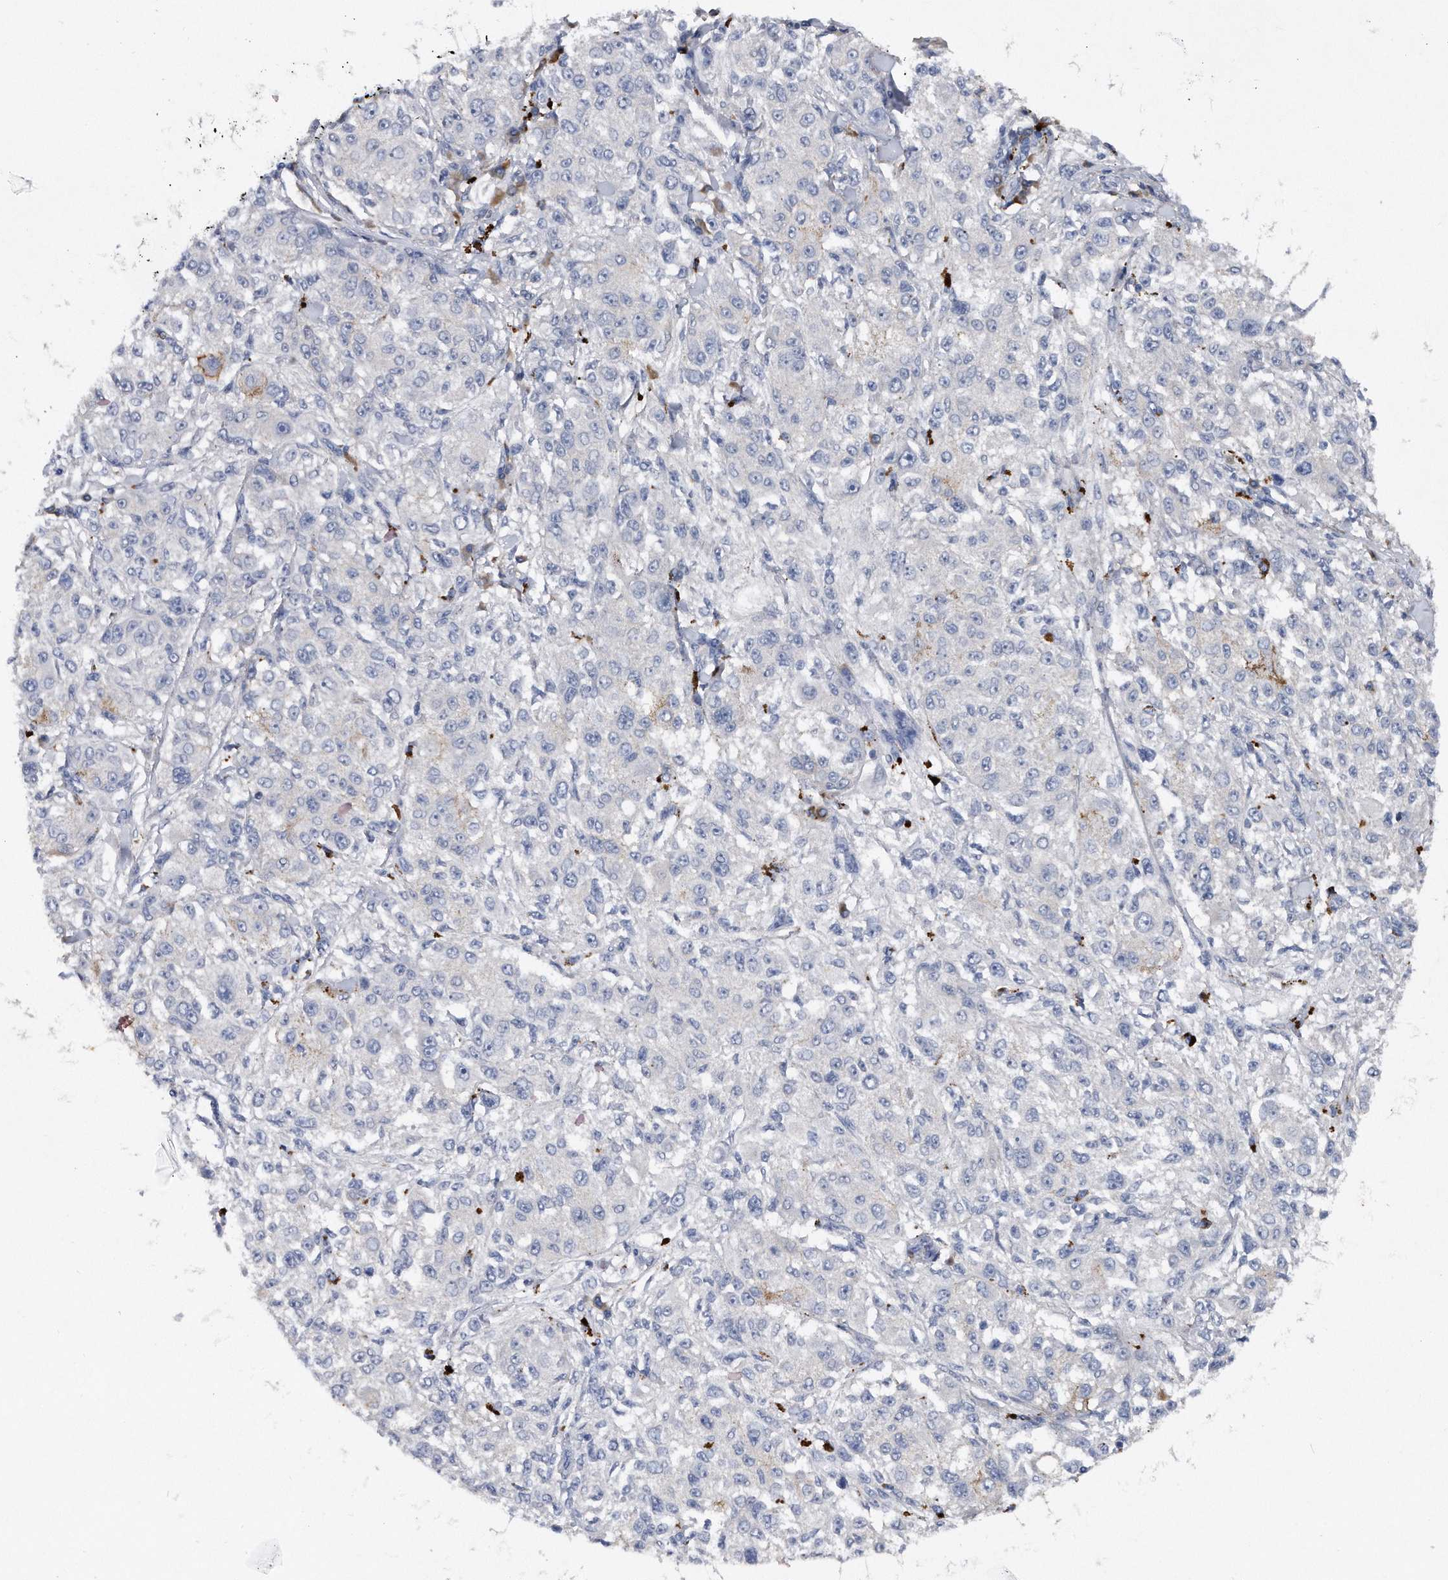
{"staining": {"intensity": "negative", "quantity": "none", "location": "none"}, "tissue": "melanoma", "cell_type": "Tumor cells", "image_type": "cancer", "snomed": [{"axis": "morphology", "description": "Necrosis, NOS"}, {"axis": "morphology", "description": "Malignant melanoma, NOS"}, {"axis": "topography", "description": "Skin"}], "caption": "Immunohistochemistry micrograph of melanoma stained for a protein (brown), which exhibits no staining in tumor cells.", "gene": "ASNS", "patient": {"sex": "female", "age": 87}}